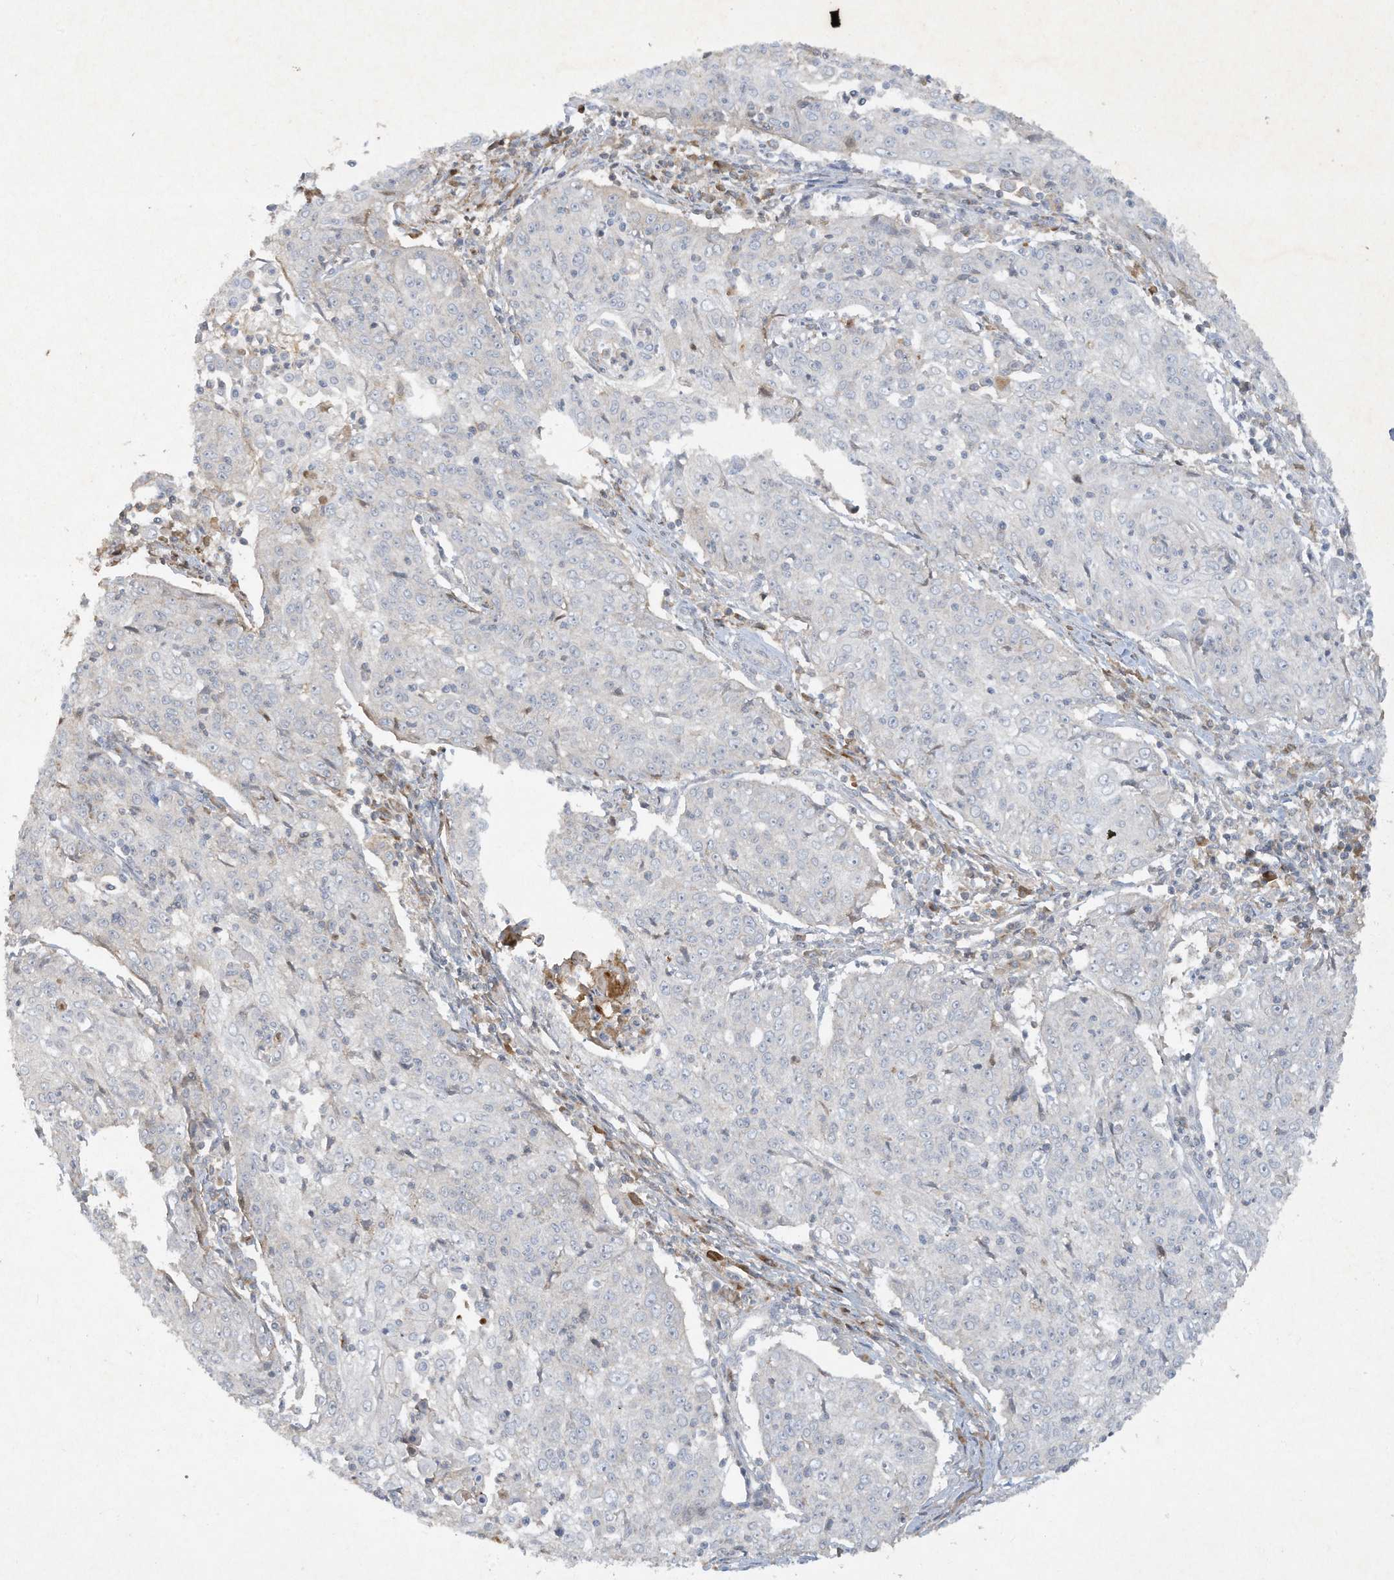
{"staining": {"intensity": "negative", "quantity": "none", "location": "none"}, "tissue": "cervical cancer", "cell_type": "Tumor cells", "image_type": "cancer", "snomed": [{"axis": "morphology", "description": "Squamous cell carcinoma, NOS"}, {"axis": "topography", "description": "Cervix"}], "caption": "The photomicrograph demonstrates no staining of tumor cells in cervical squamous cell carcinoma.", "gene": "FETUB", "patient": {"sex": "female", "age": 48}}